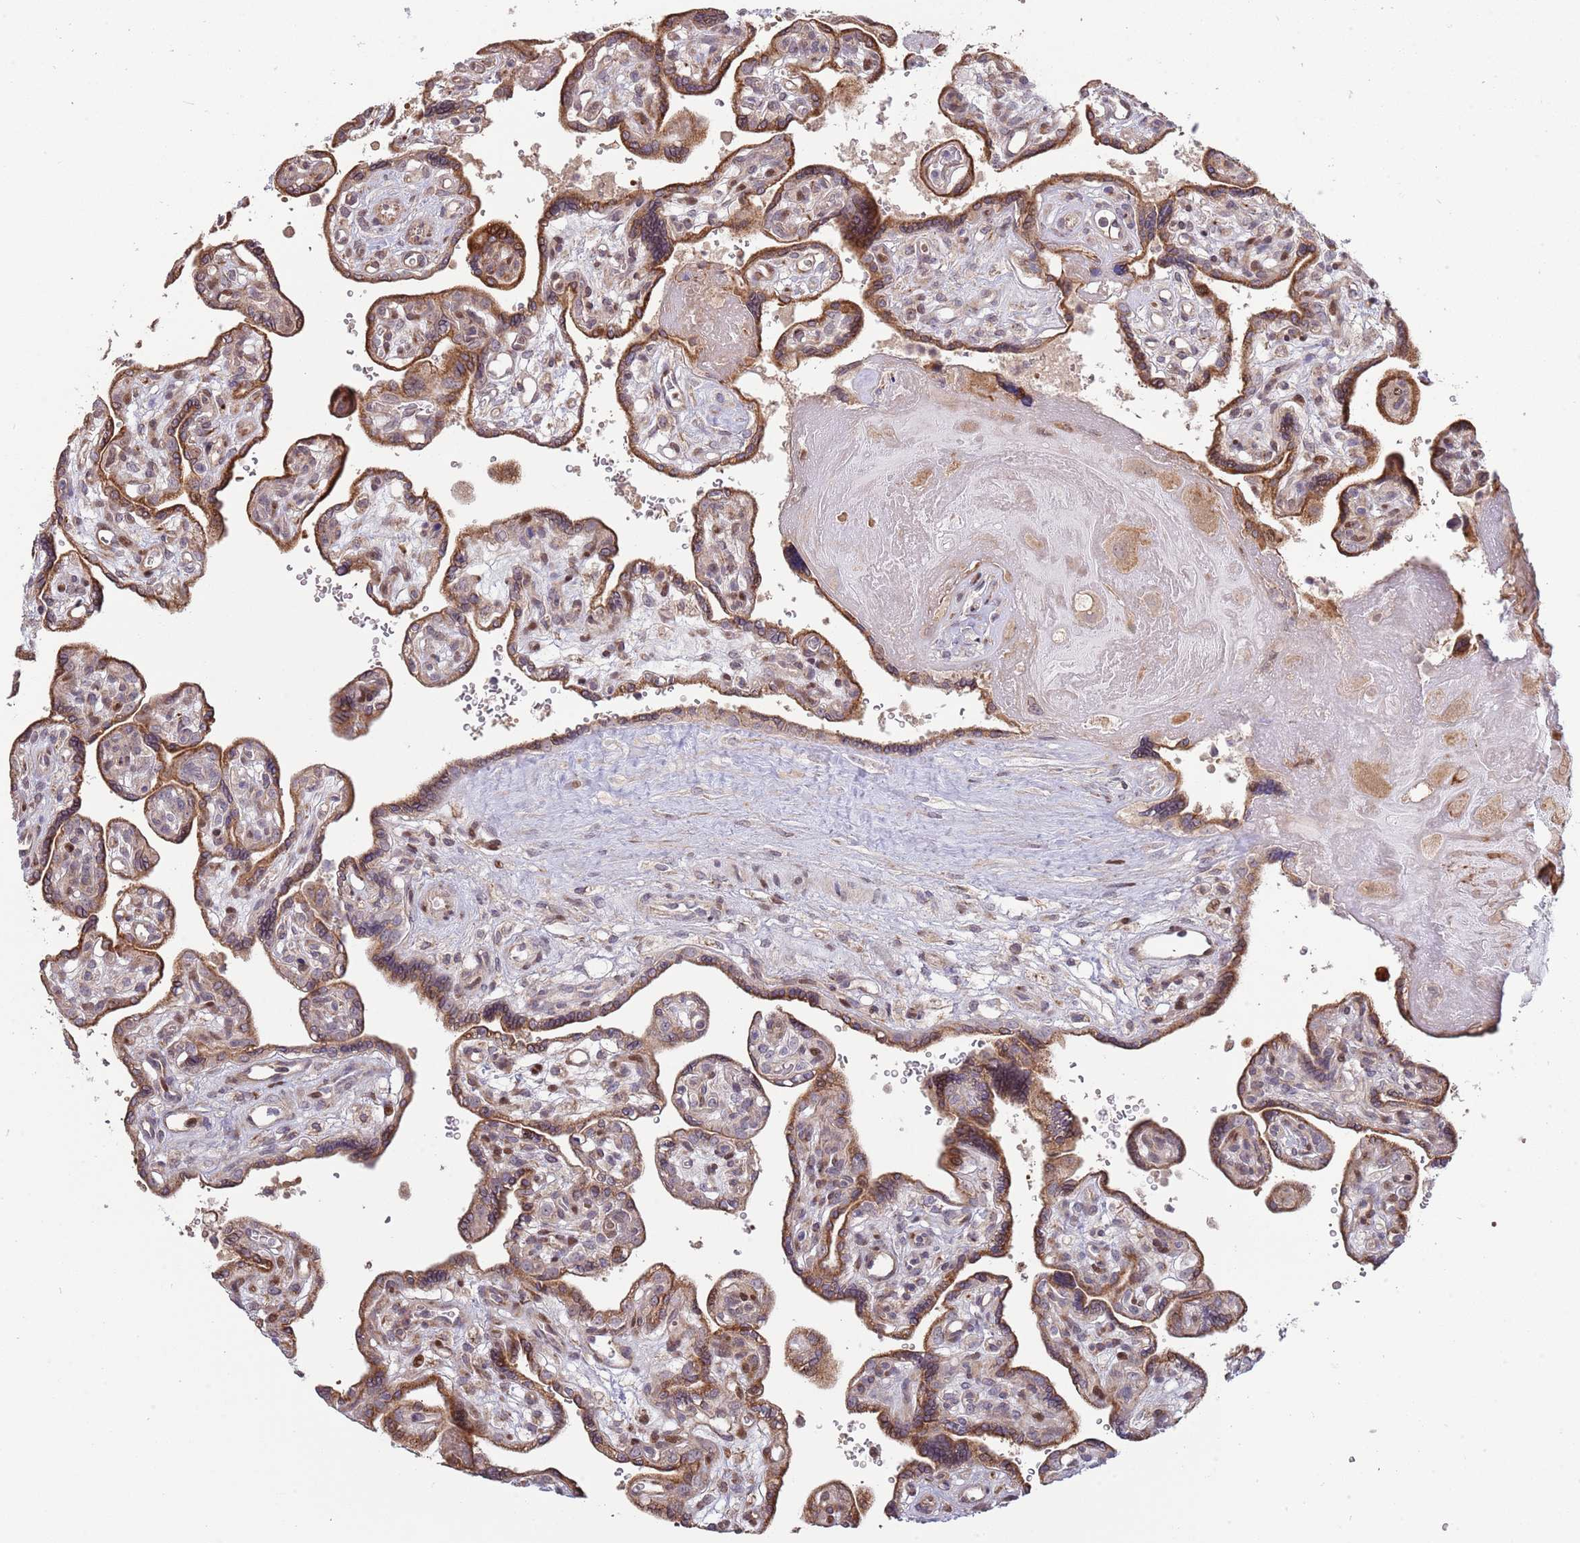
{"staining": {"intensity": "strong", "quantity": ">75%", "location": "cytoplasmic/membranous"}, "tissue": "placenta", "cell_type": "Trophoblastic cells", "image_type": "normal", "snomed": [{"axis": "morphology", "description": "Normal tissue, NOS"}, {"axis": "topography", "description": "Placenta"}], "caption": "Trophoblastic cells display high levels of strong cytoplasmic/membranous expression in approximately >75% of cells in unremarkable human placenta.", "gene": "SYNDIG1L", "patient": {"sex": "female", "age": 39}}